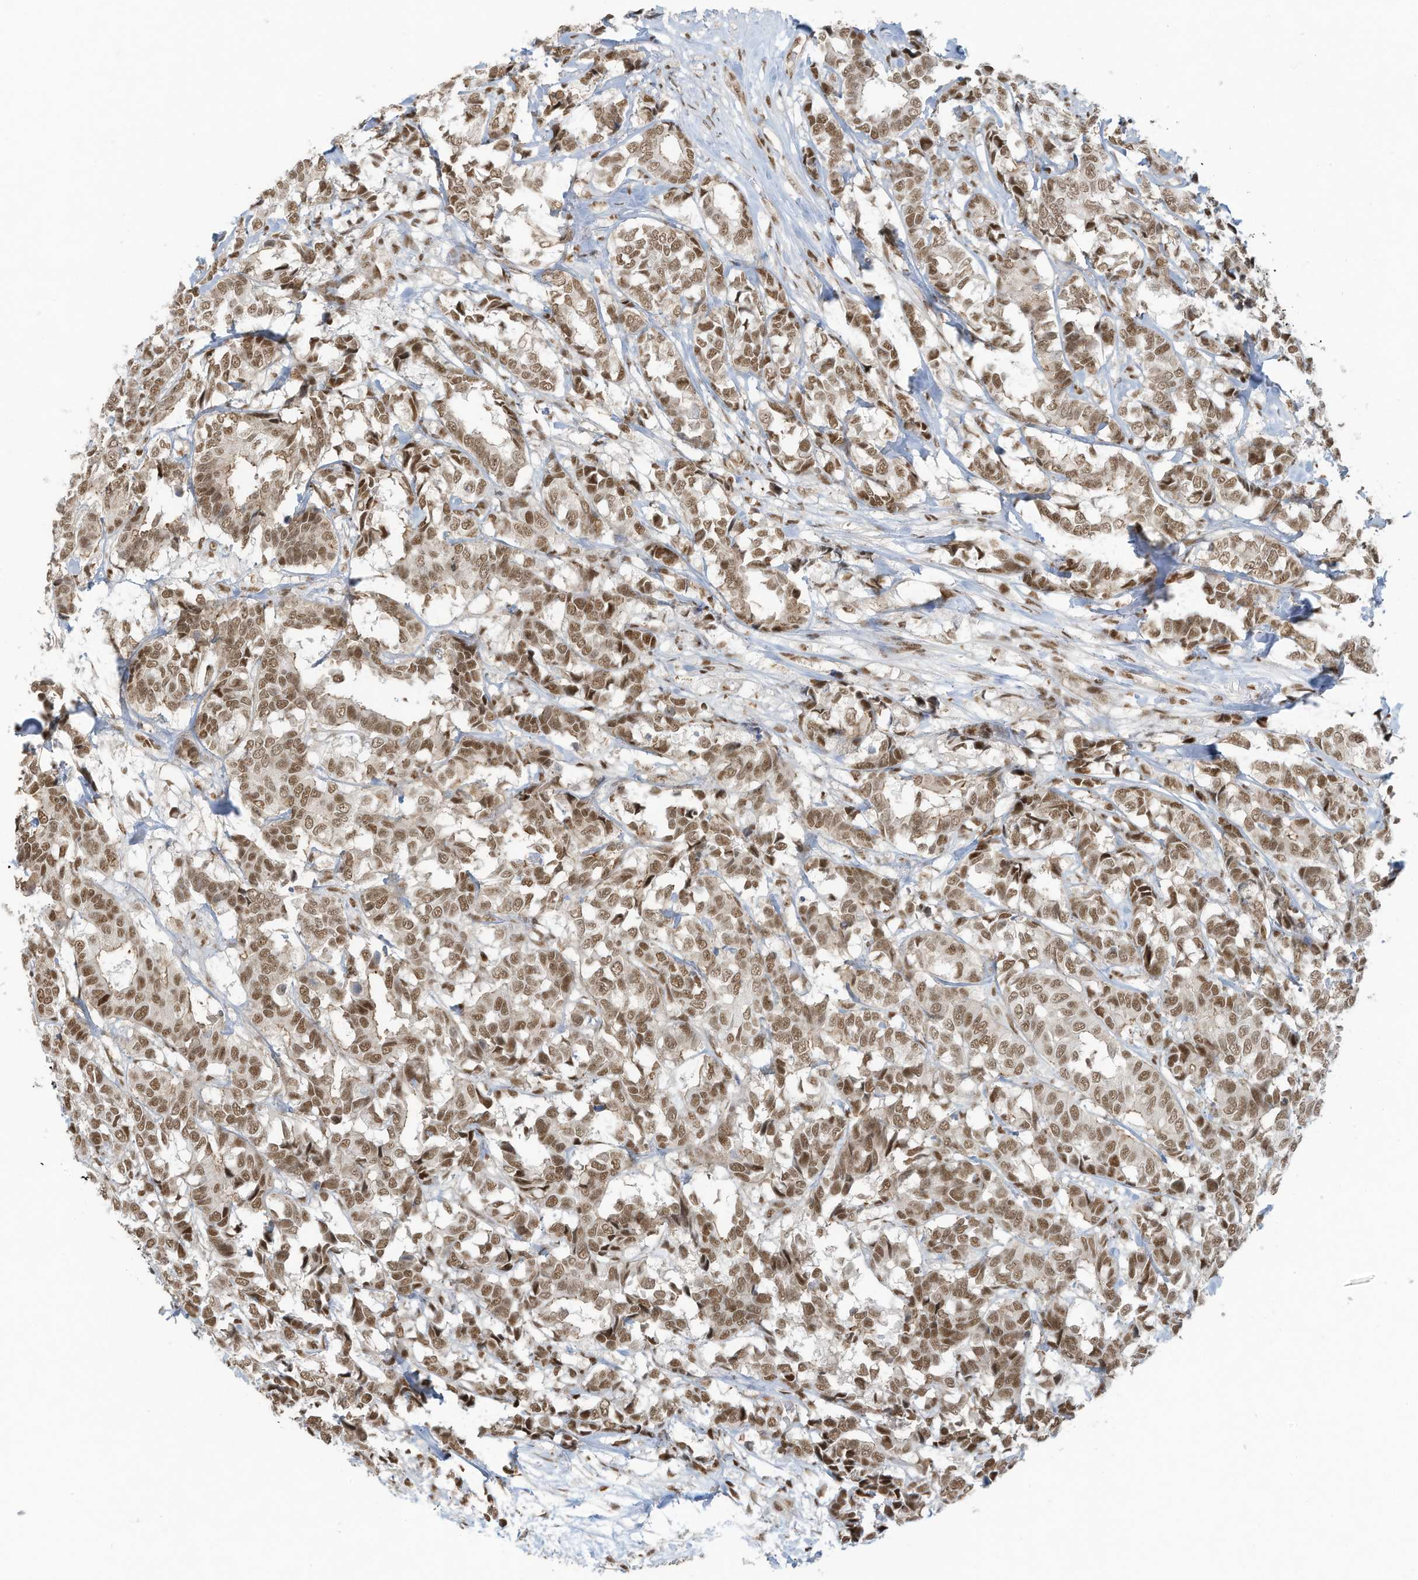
{"staining": {"intensity": "moderate", "quantity": ">75%", "location": "nuclear"}, "tissue": "breast cancer", "cell_type": "Tumor cells", "image_type": "cancer", "snomed": [{"axis": "morphology", "description": "Duct carcinoma"}, {"axis": "topography", "description": "Breast"}], "caption": "A brown stain shows moderate nuclear positivity of a protein in human breast infiltrating ductal carcinoma tumor cells. Nuclei are stained in blue.", "gene": "DBR1", "patient": {"sex": "female", "age": 87}}